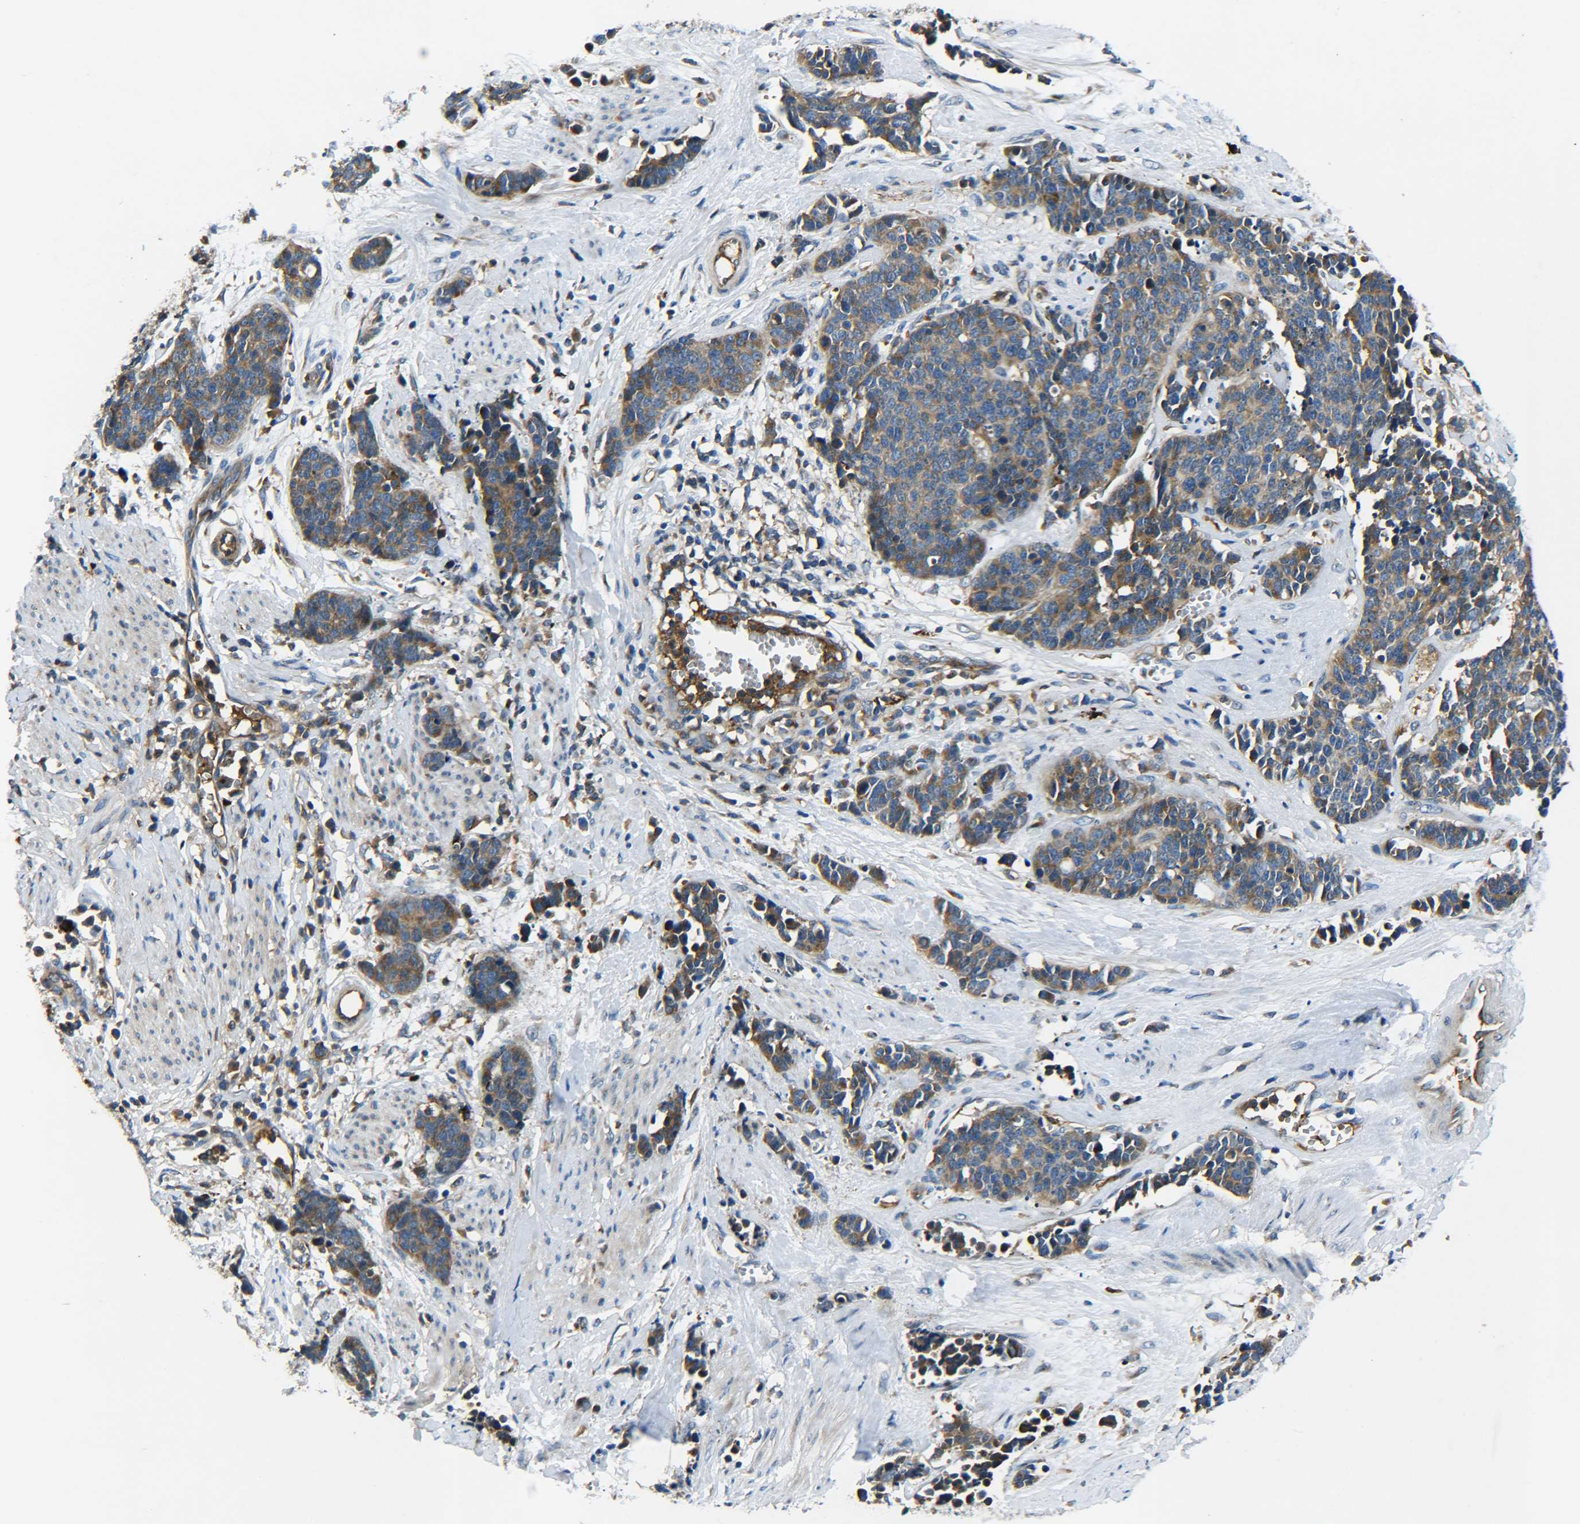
{"staining": {"intensity": "moderate", "quantity": ">75%", "location": "cytoplasmic/membranous"}, "tissue": "cervical cancer", "cell_type": "Tumor cells", "image_type": "cancer", "snomed": [{"axis": "morphology", "description": "Squamous cell carcinoma, NOS"}, {"axis": "topography", "description": "Cervix"}], "caption": "Human cervical cancer stained for a protein (brown) displays moderate cytoplasmic/membranous positive staining in approximately >75% of tumor cells.", "gene": "RAB1B", "patient": {"sex": "female", "age": 35}}